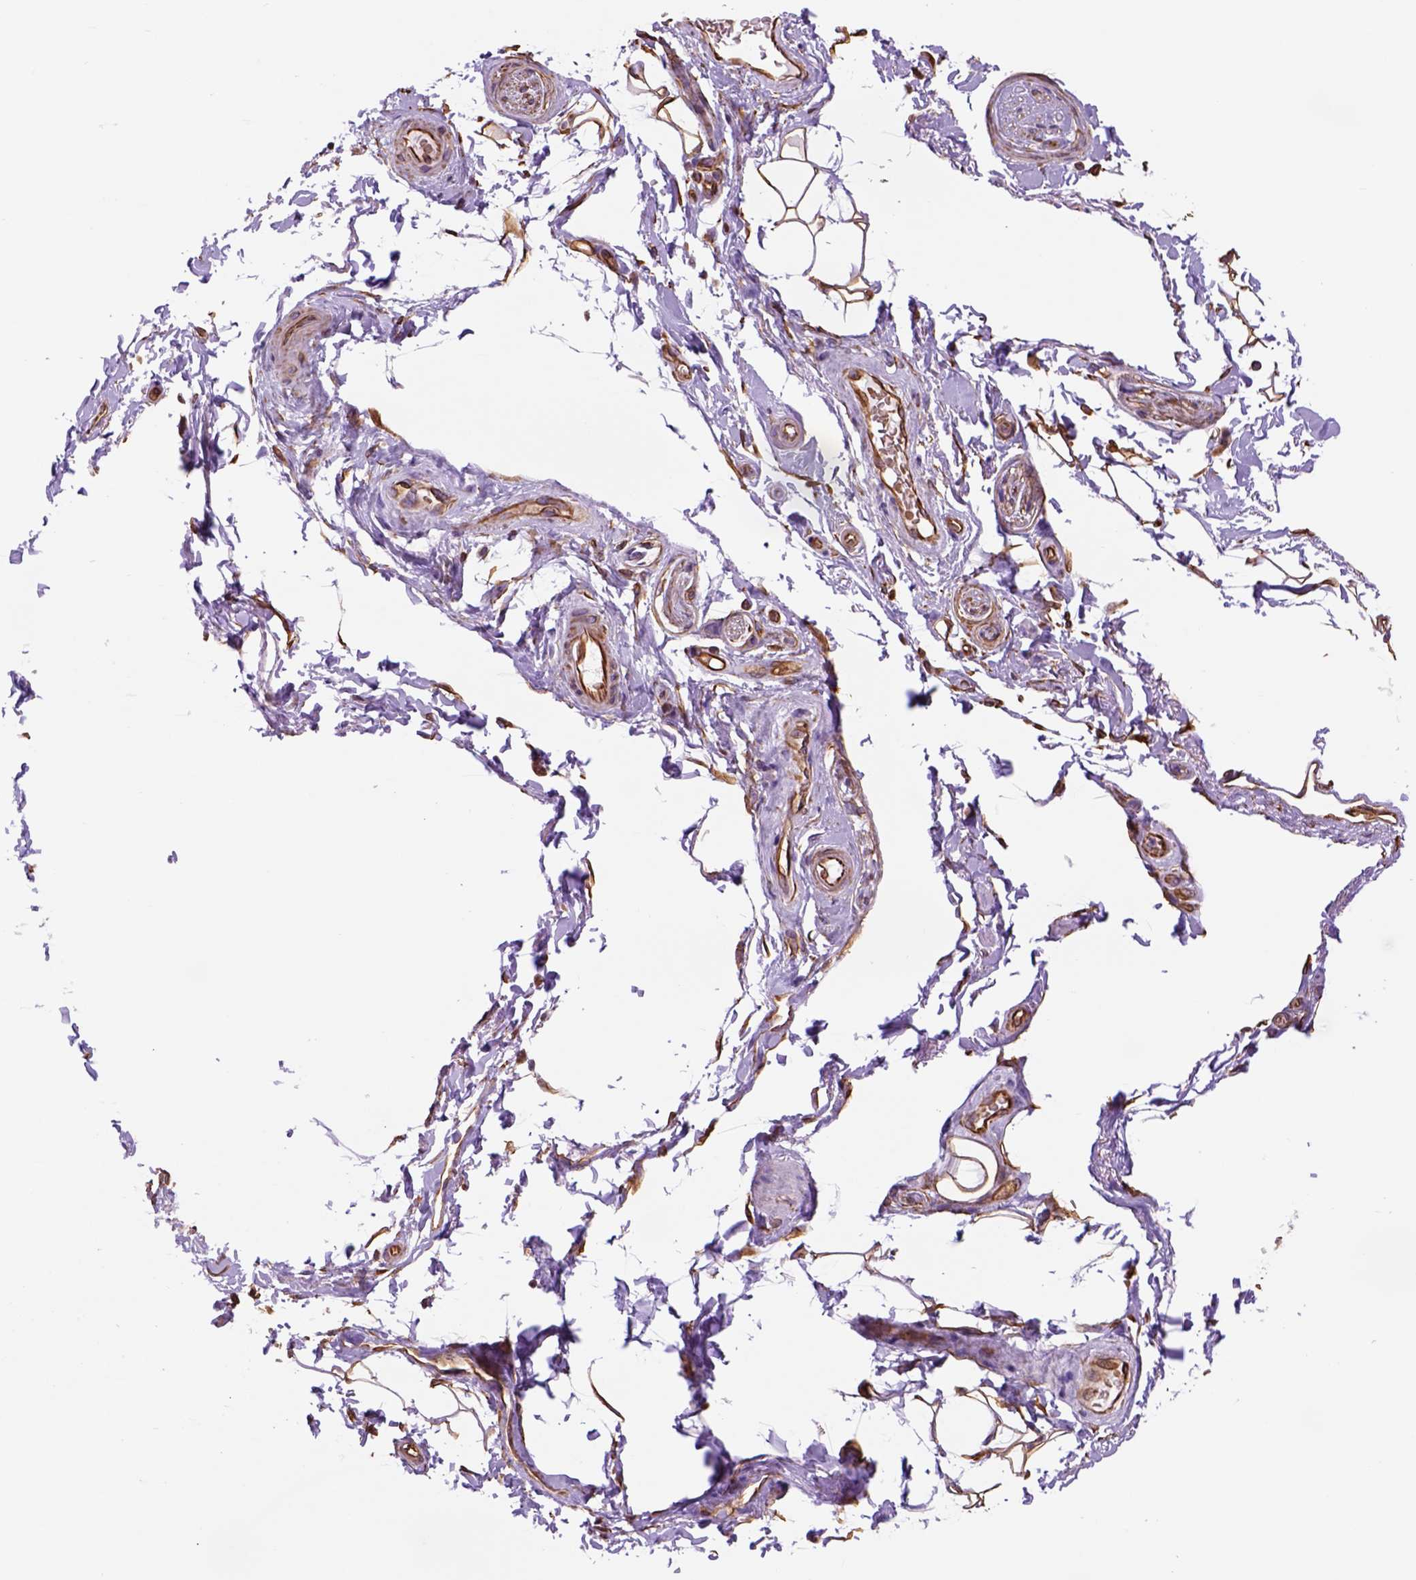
{"staining": {"intensity": "strong", "quantity": ">75%", "location": "cytoplasmic/membranous,nuclear"}, "tissue": "adipose tissue", "cell_type": "Adipocytes", "image_type": "normal", "snomed": [{"axis": "morphology", "description": "Normal tissue, NOS"}, {"axis": "topography", "description": "Anal"}, {"axis": "topography", "description": "Peripheral nerve tissue"}], "caption": "Immunohistochemical staining of unremarkable adipose tissue reveals >75% levels of strong cytoplasmic/membranous,nuclear protein expression in about >75% of adipocytes. Immunohistochemistry (ihc) stains the protein of interest in brown and the nuclei are stained blue.", "gene": "ZZZ3", "patient": {"sex": "male", "age": 51}}